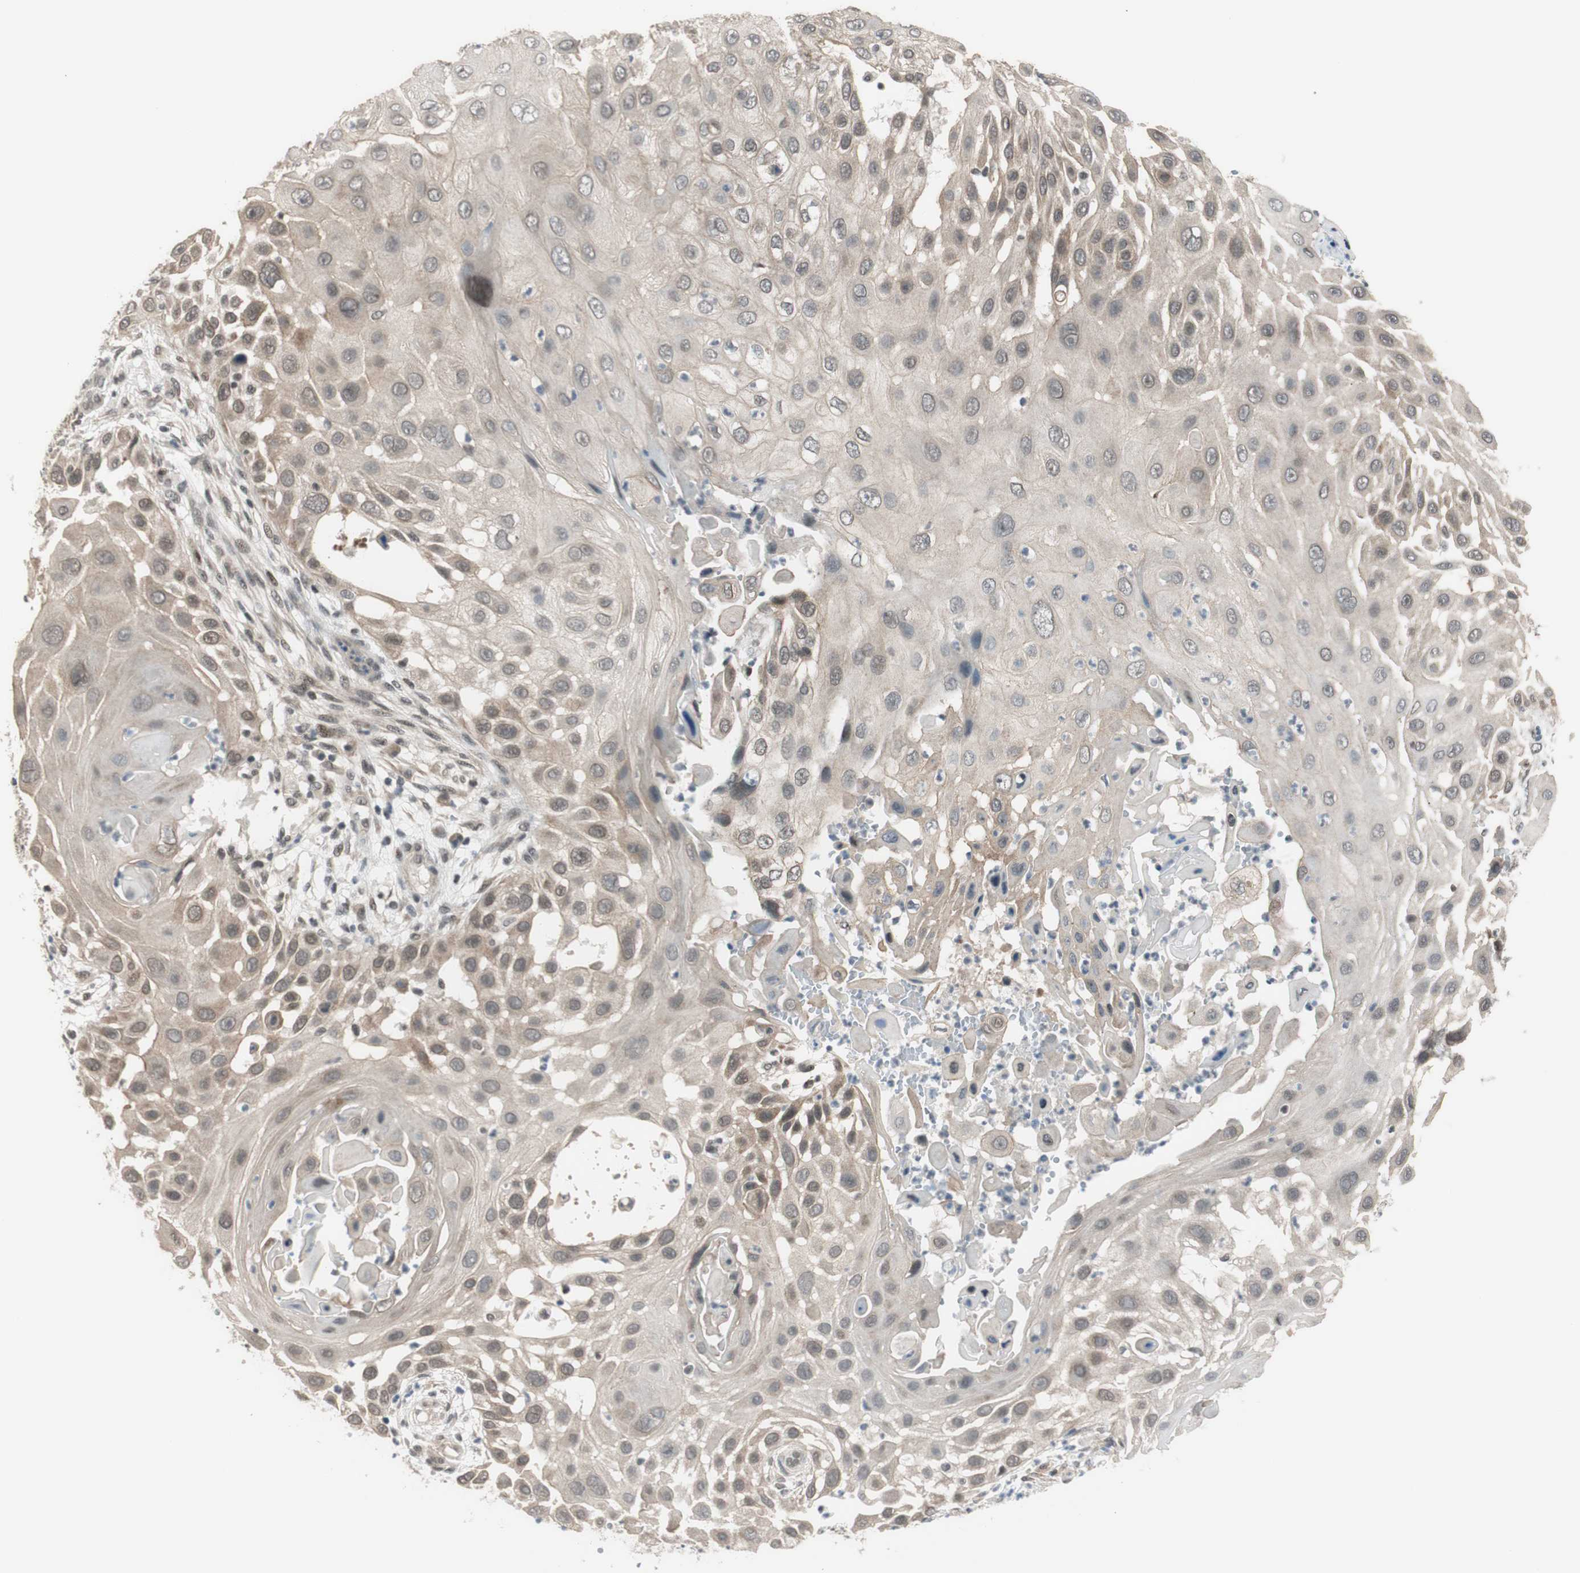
{"staining": {"intensity": "weak", "quantity": ">75%", "location": "cytoplasmic/membranous"}, "tissue": "skin cancer", "cell_type": "Tumor cells", "image_type": "cancer", "snomed": [{"axis": "morphology", "description": "Squamous cell carcinoma, NOS"}, {"axis": "topography", "description": "Skin"}], "caption": "IHC micrograph of human squamous cell carcinoma (skin) stained for a protein (brown), which reveals low levels of weak cytoplasmic/membranous positivity in about >75% of tumor cells.", "gene": "BRMS1", "patient": {"sex": "female", "age": 44}}